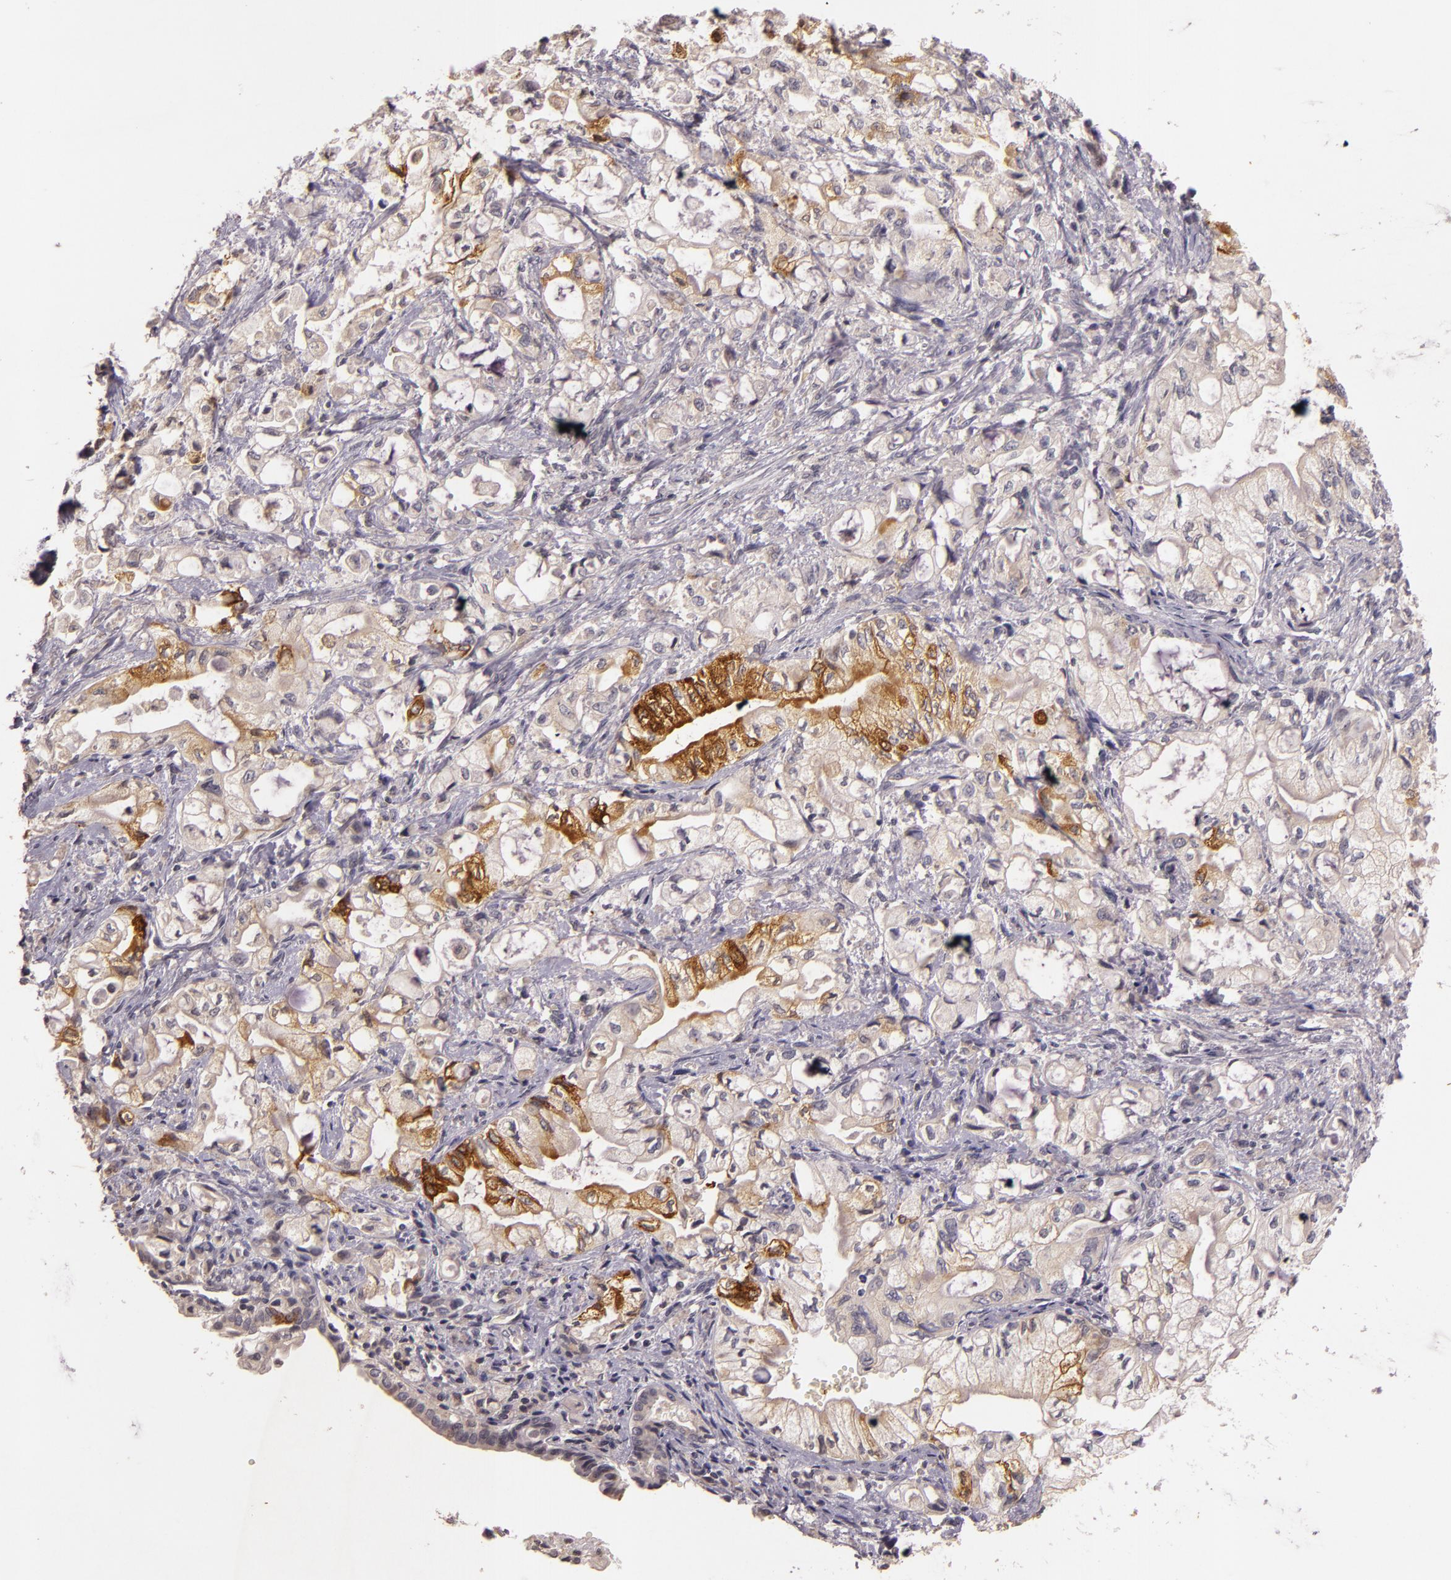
{"staining": {"intensity": "moderate", "quantity": "<25%", "location": "cytoplasmic/membranous"}, "tissue": "pancreatic cancer", "cell_type": "Tumor cells", "image_type": "cancer", "snomed": [{"axis": "morphology", "description": "Adenocarcinoma, NOS"}, {"axis": "topography", "description": "Pancreas"}], "caption": "A high-resolution micrograph shows IHC staining of adenocarcinoma (pancreatic), which exhibits moderate cytoplasmic/membranous positivity in about <25% of tumor cells.", "gene": "TFF1", "patient": {"sex": "male", "age": 79}}